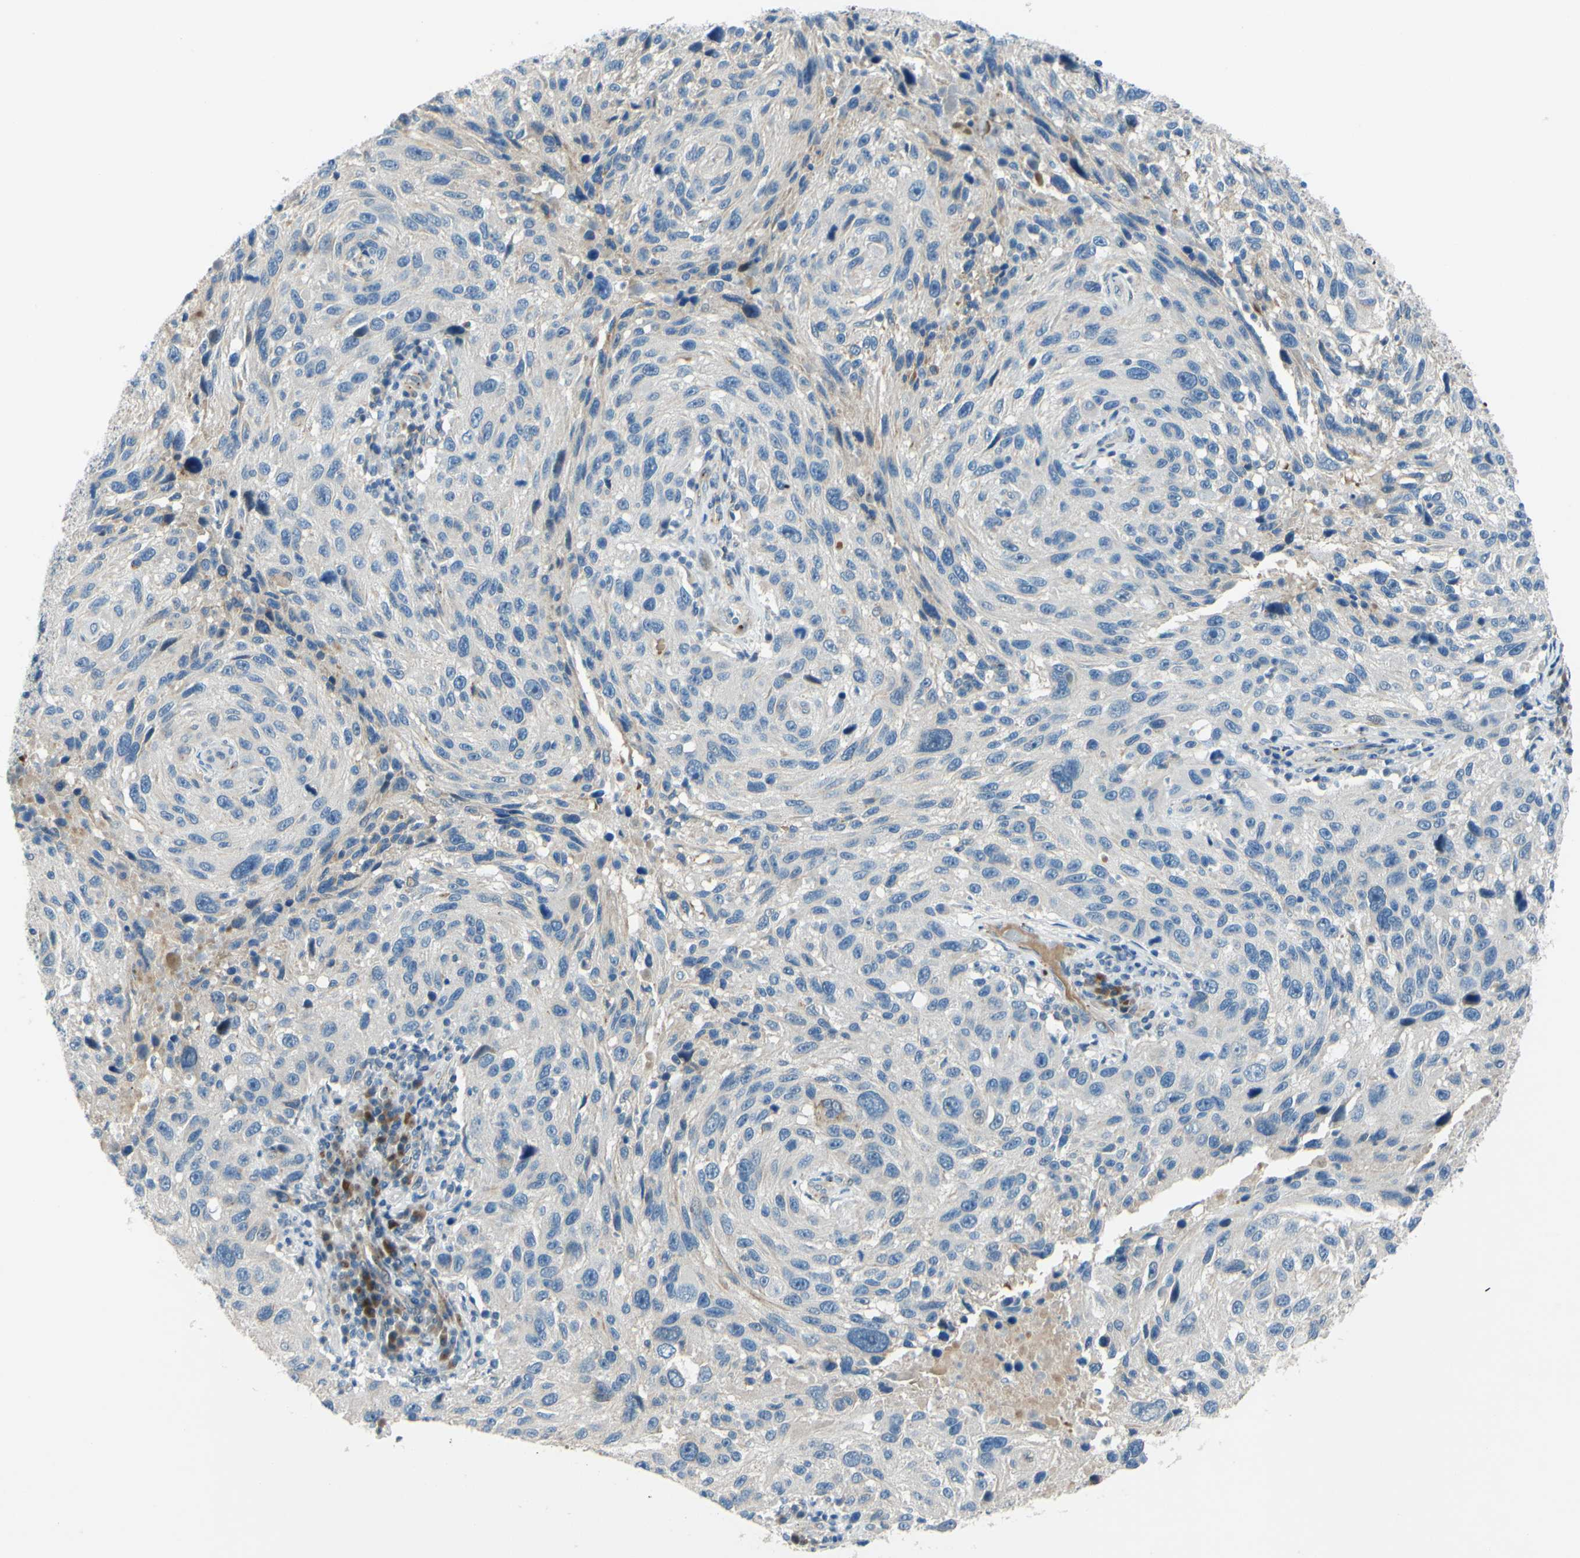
{"staining": {"intensity": "negative", "quantity": "none", "location": "none"}, "tissue": "melanoma", "cell_type": "Tumor cells", "image_type": "cancer", "snomed": [{"axis": "morphology", "description": "Malignant melanoma, NOS"}, {"axis": "topography", "description": "Skin"}], "caption": "Immunohistochemistry photomicrograph of melanoma stained for a protein (brown), which demonstrates no expression in tumor cells.", "gene": "ARHGAP1", "patient": {"sex": "male", "age": 53}}